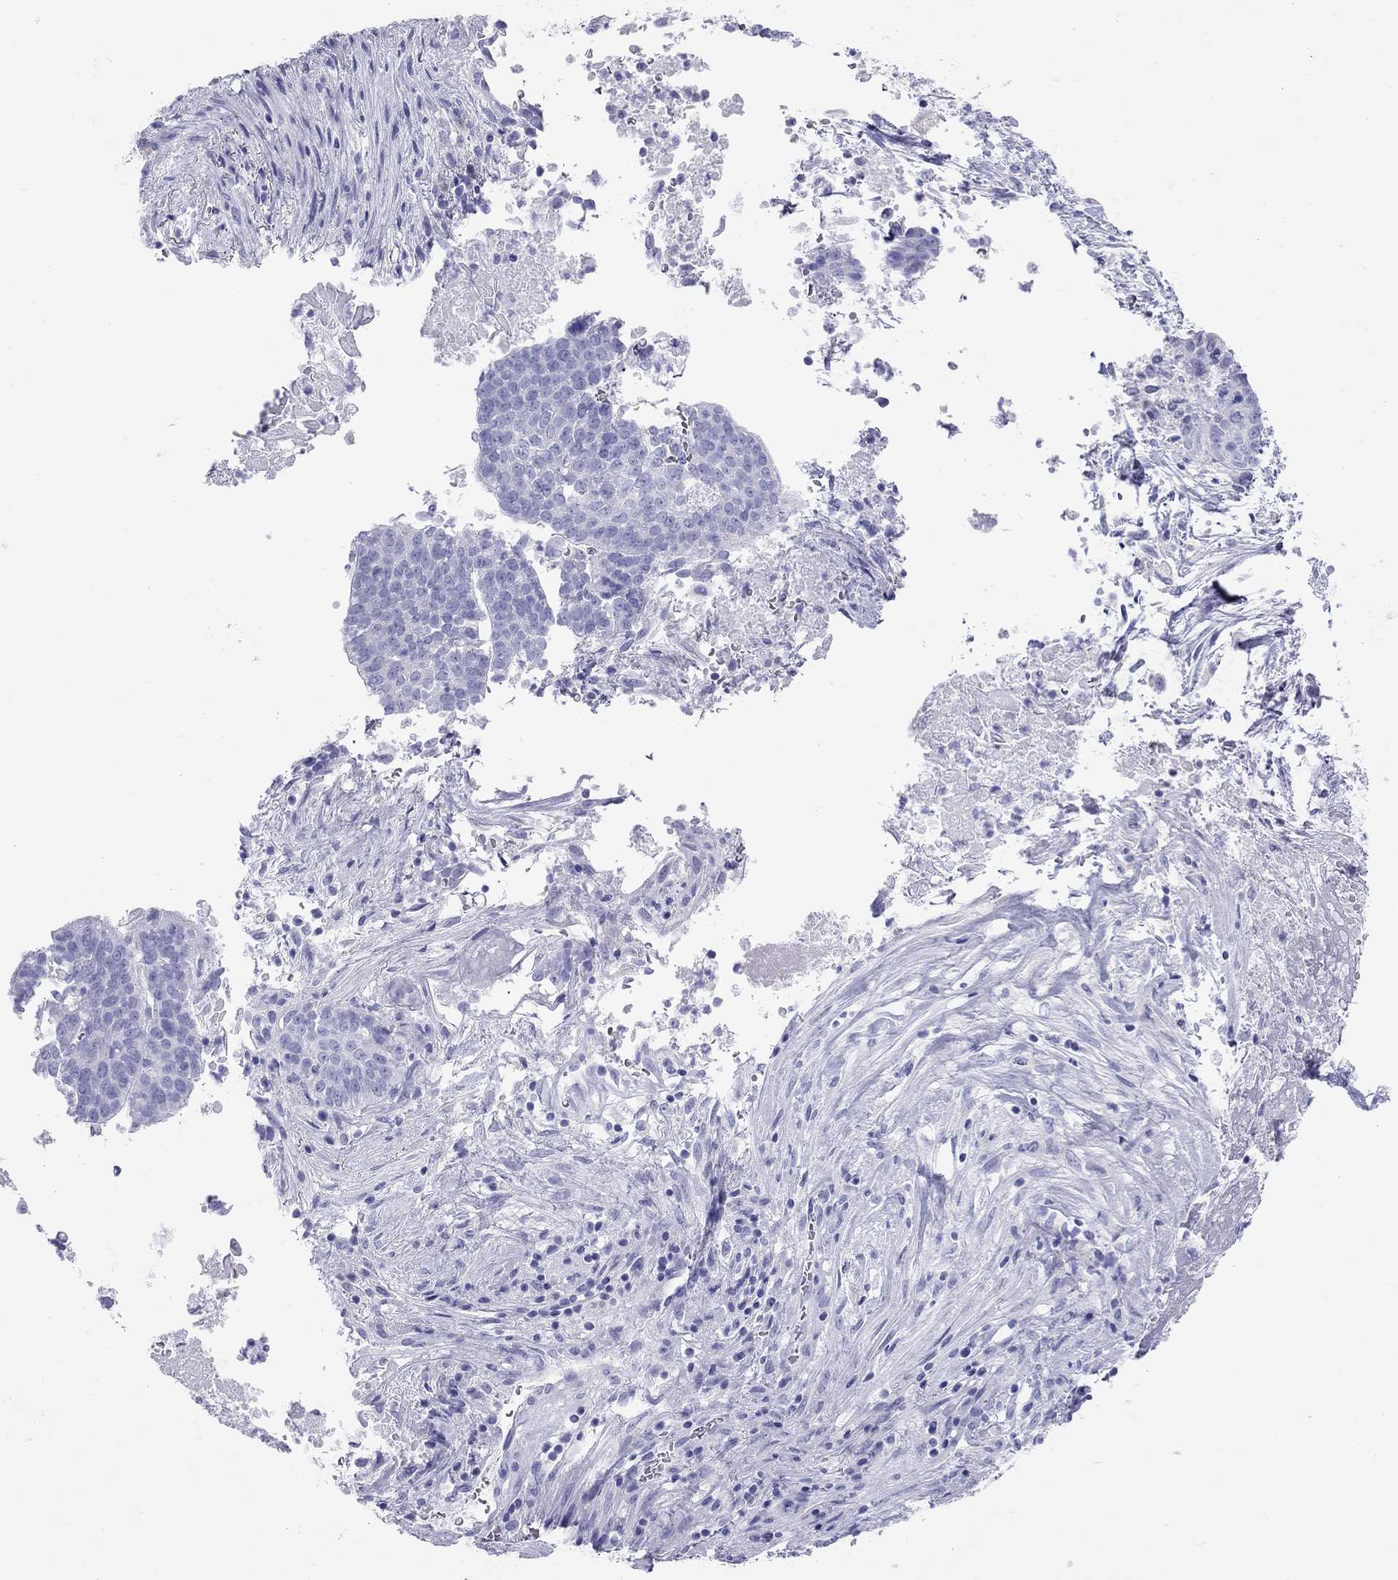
{"staining": {"intensity": "negative", "quantity": "none", "location": "none"}, "tissue": "lung cancer", "cell_type": "Tumor cells", "image_type": "cancer", "snomed": [{"axis": "morphology", "description": "Squamous cell carcinoma, NOS"}, {"axis": "topography", "description": "Lung"}], "caption": "Tumor cells are negative for brown protein staining in squamous cell carcinoma (lung).", "gene": "HLA-DQB2", "patient": {"sex": "male", "age": 64}}